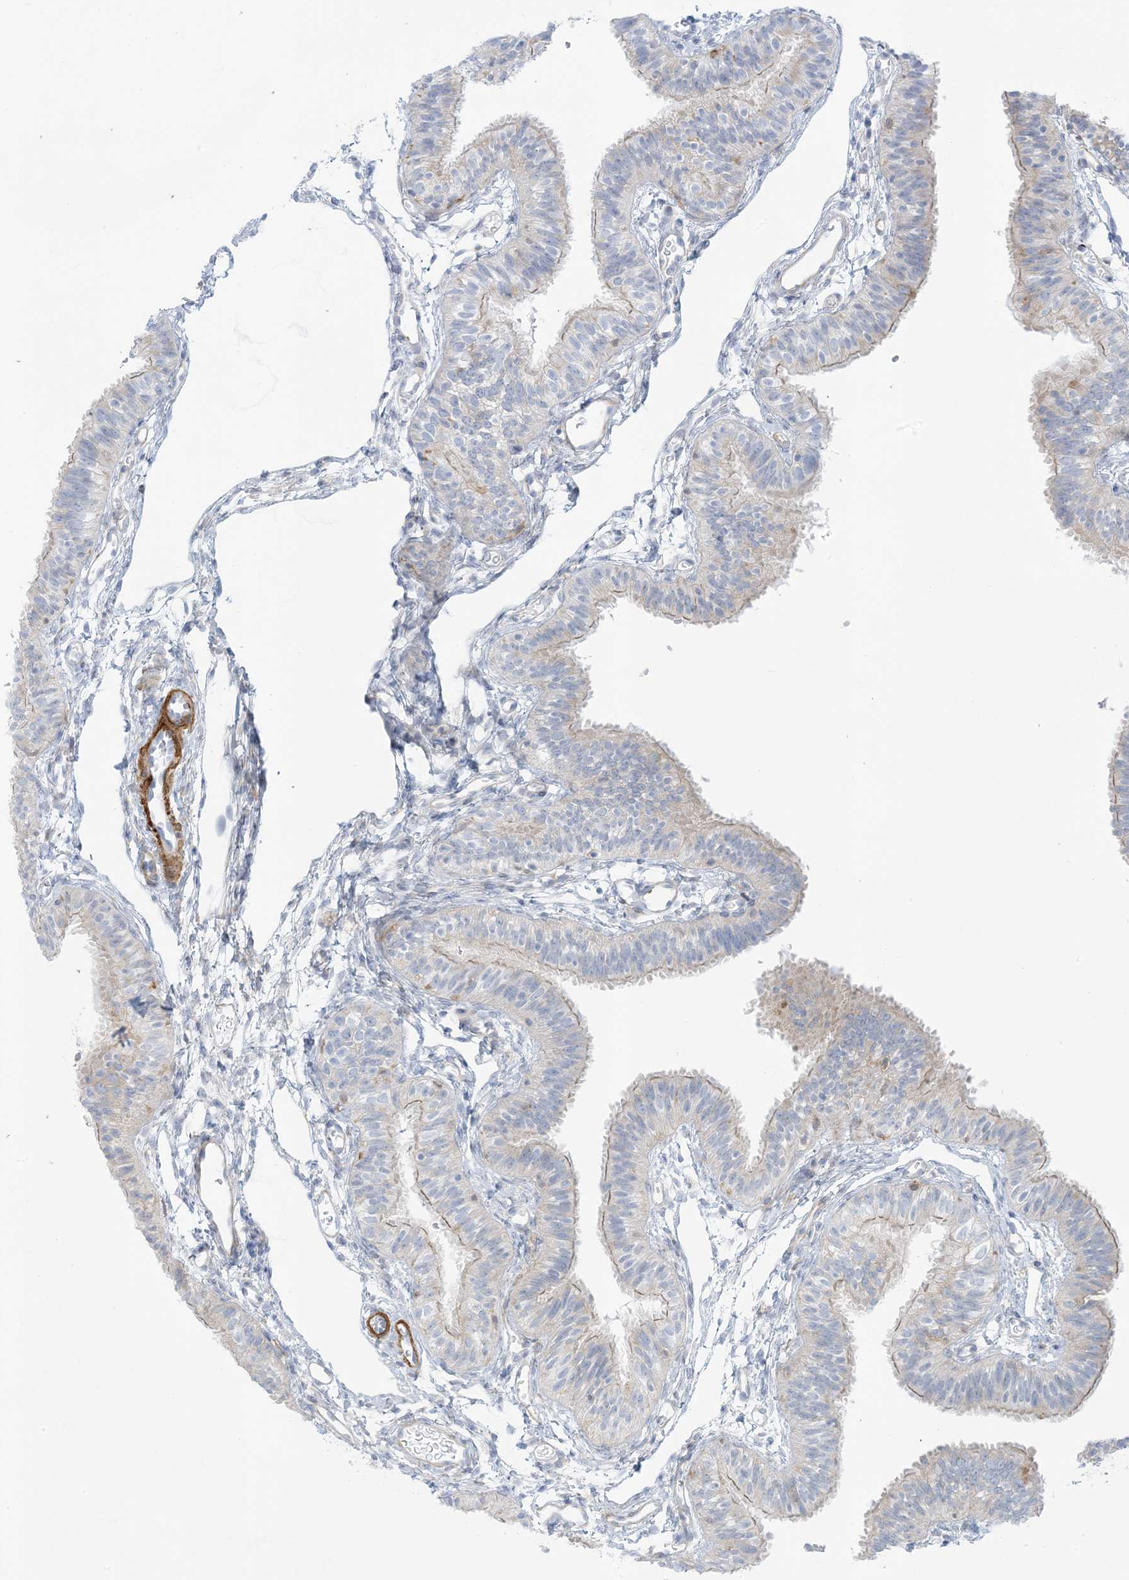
{"staining": {"intensity": "negative", "quantity": "none", "location": "none"}, "tissue": "fallopian tube", "cell_type": "Glandular cells", "image_type": "normal", "snomed": [{"axis": "morphology", "description": "Normal tissue, NOS"}, {"axis": "topography", "description": "Fallopian tube"}], "caption": "Immunohistochemistry image of benign fallopian tube: human fallopian tube stained with DAB reveals no significant protein expression in glandular cells.", "gene": "ICMT", "patient": {"sex": "female", "age": 35}}